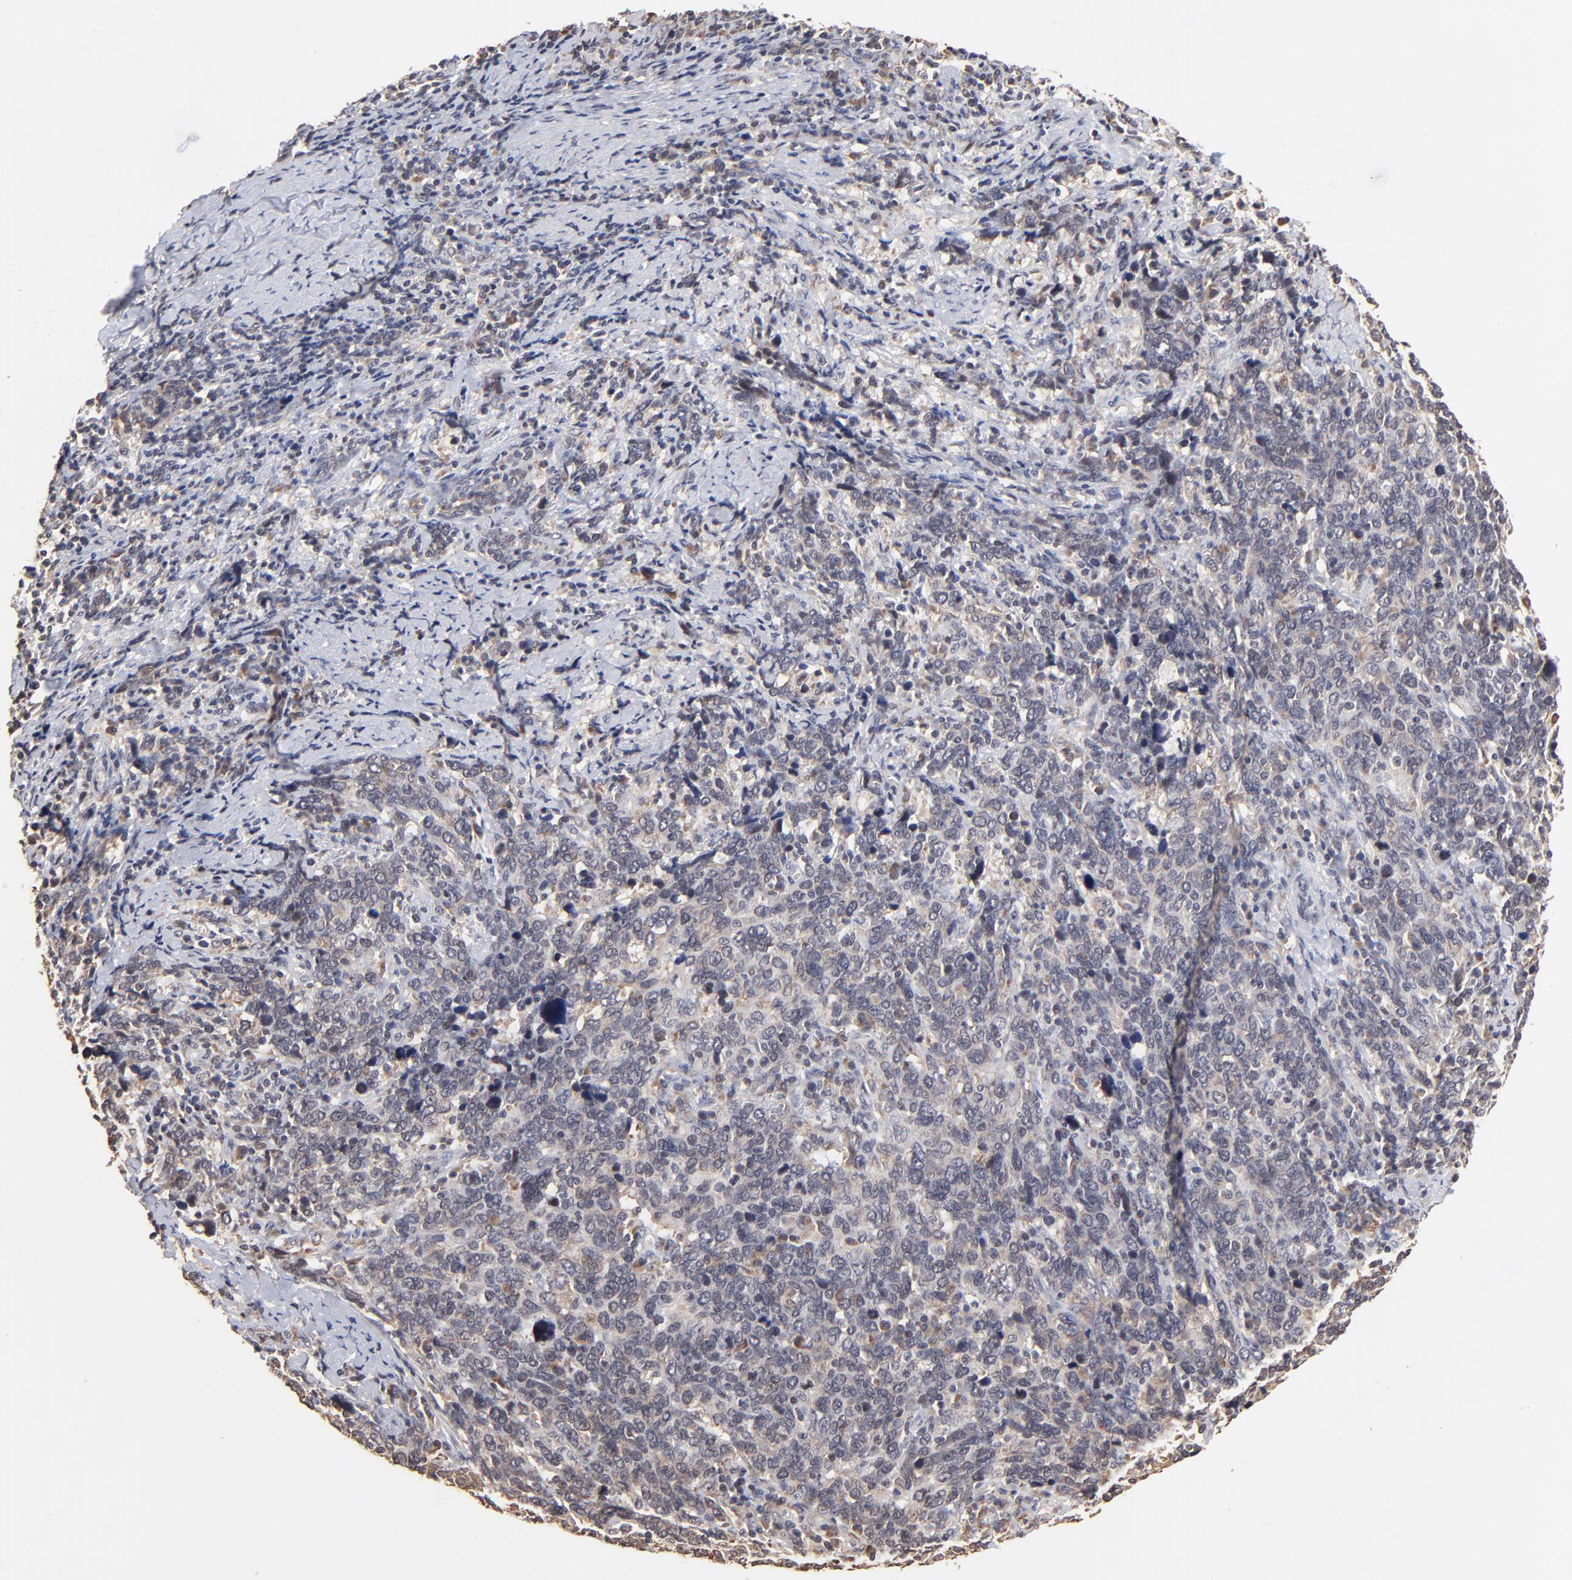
{"staining": {"intensity": "negative", "quantity": "none", "location": "none"}, "tissue": "cervical cancer", "cell_type": "Tumor cells", "image_type": "cancer", "snomed": [{"axis": "morphology", "description": "Squamous cell carcinoma, NOS"}, {"axis": "topography", "description": "Cervix"}], "caption": "Tumor cells show no significant protein expression in cervical cancer (squamous cell carcinoma).", "gene": "BRPF1", "patient": {"sex": "female", "age": 41}}